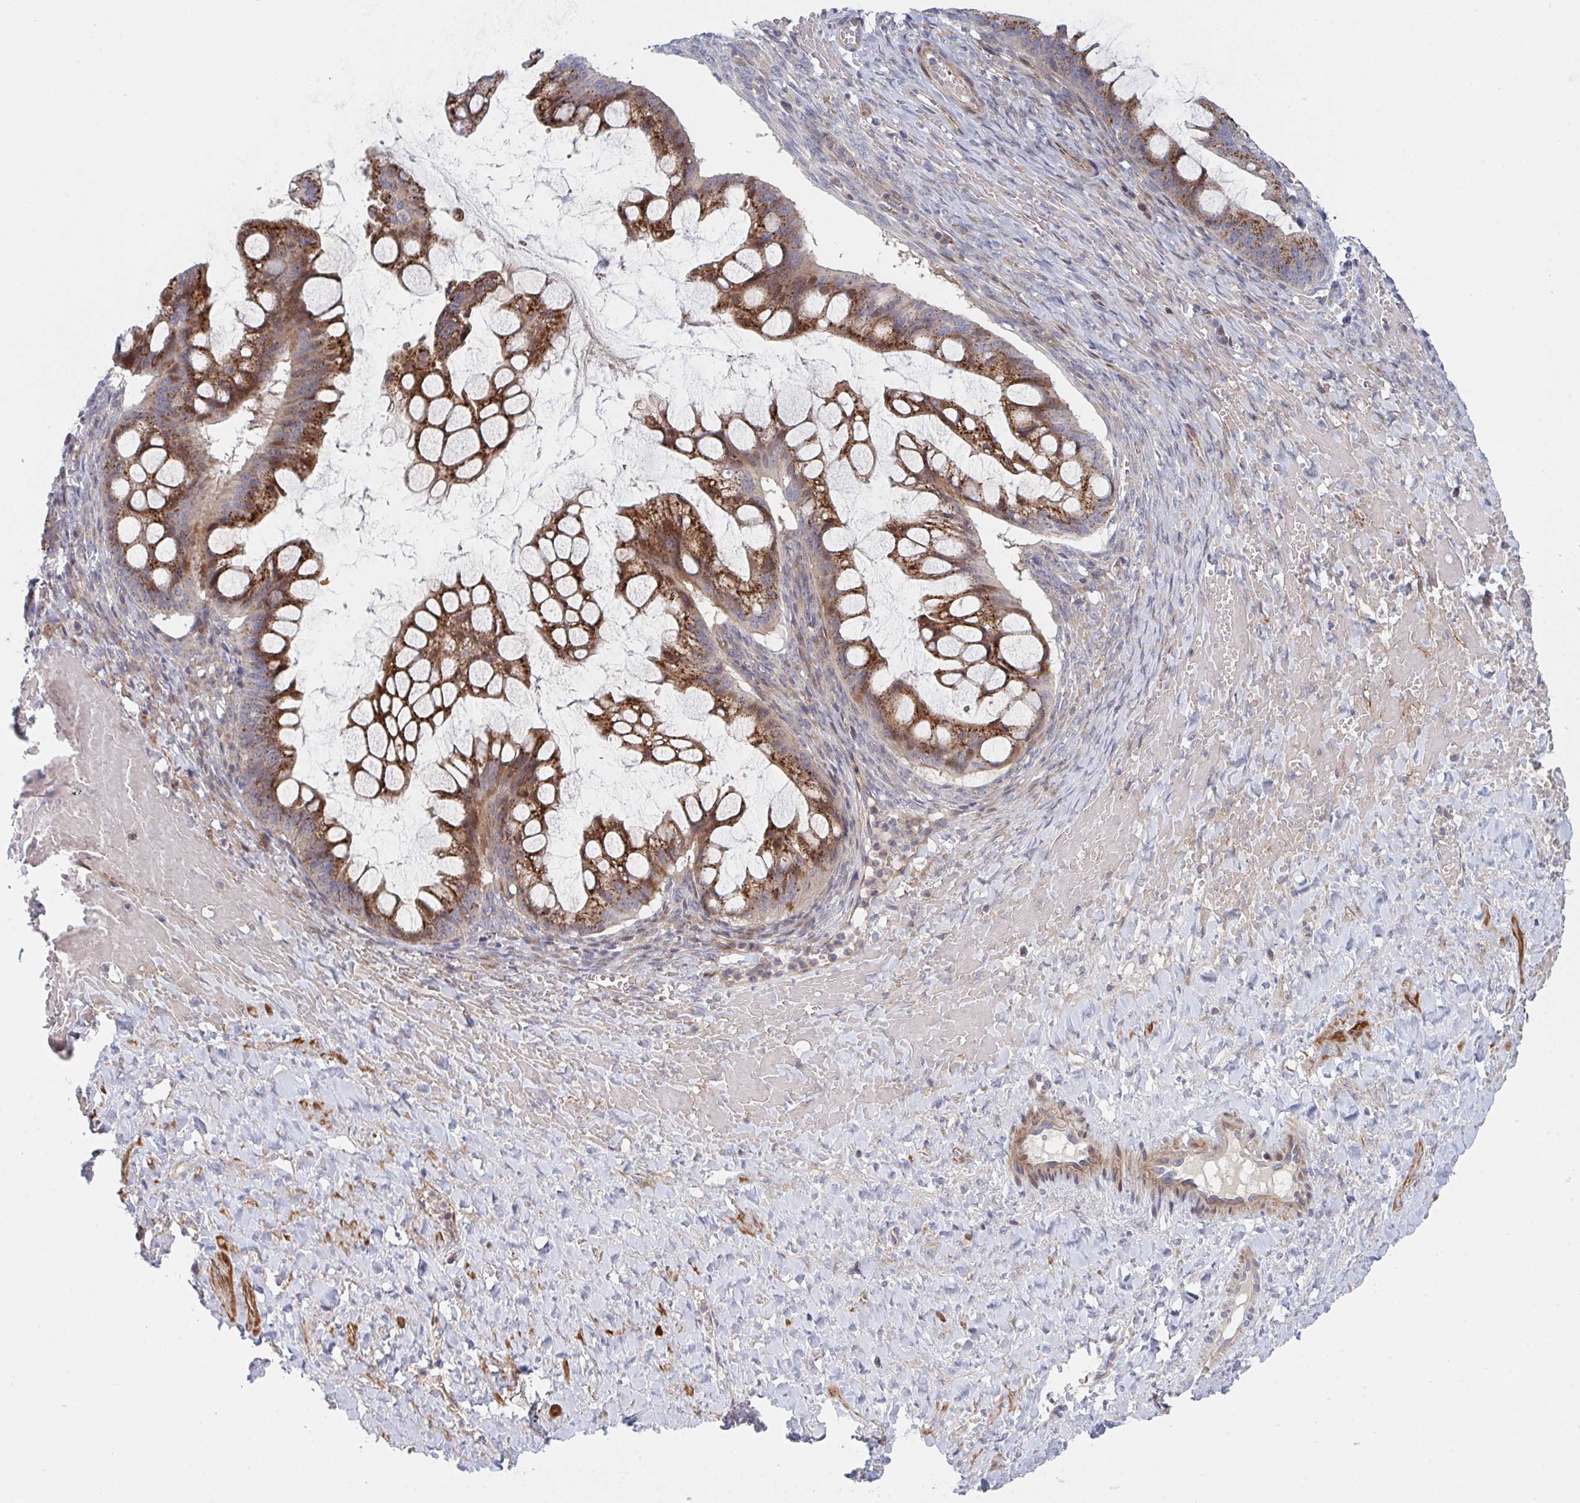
{"staining": {"intensity": "strong", "quantity": ">75%", "location": "cytoplasmic/membranous"}, "tissue": "ovarian cancer", "cell_type": "Tumor cells", "image_type": "cancer", "snomed": [{"axis": "morphology", "description": "Cystadenocarcinoma, mucinous, NOS"}, {"axis": "topography", "description": "Ovary"}], "caption": "IHC (DAB (3,3'-diaminobenzidine)) staining of human ovarian cancer exhibits strong cytoplasmic/membranous protein staining in approximately >75% of tumor cells.", "gene": "TNFSF4", "patient": {"sex": "female", "age": 73}}